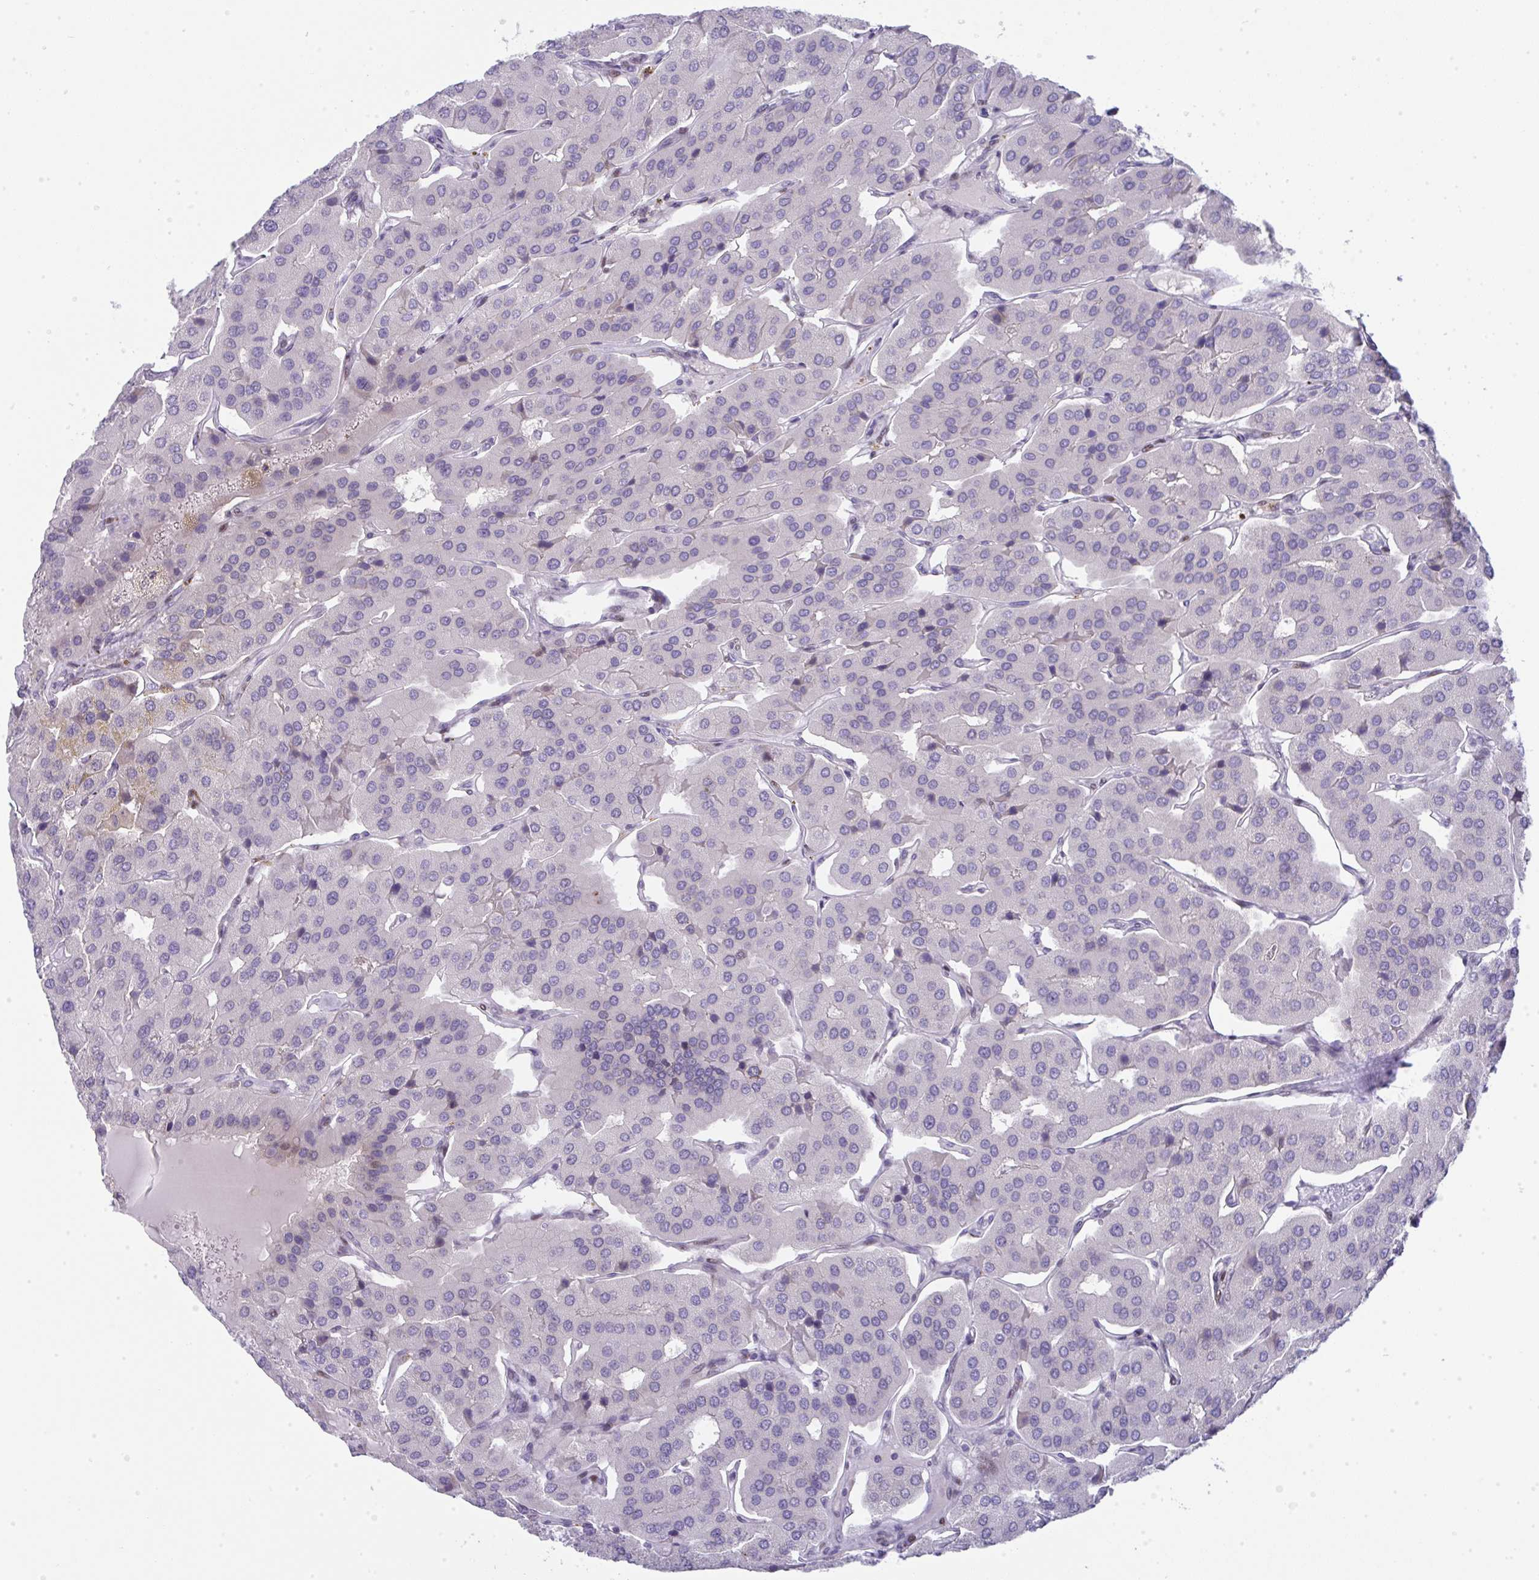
{"staining": {"intensity": "negative", "quantity": "none", "location": "none"}, "tissue": "parathyroid gland", "cell_type": "Glandular cells", "image_type": "normal", "snomed": [{"axis": "morphology", "description": "Normal tissue, NOS"}, {"axis": "morphology", "description": "Adenoma, NOS"}, {"axis": "topography", "description": "Parathyroid gland"}], "caption": "Glandular cells show no significant protein expression in normal parathyroid gland.", "gene": "GALNT16", "patient": {"sex": "female", "age": 86}}